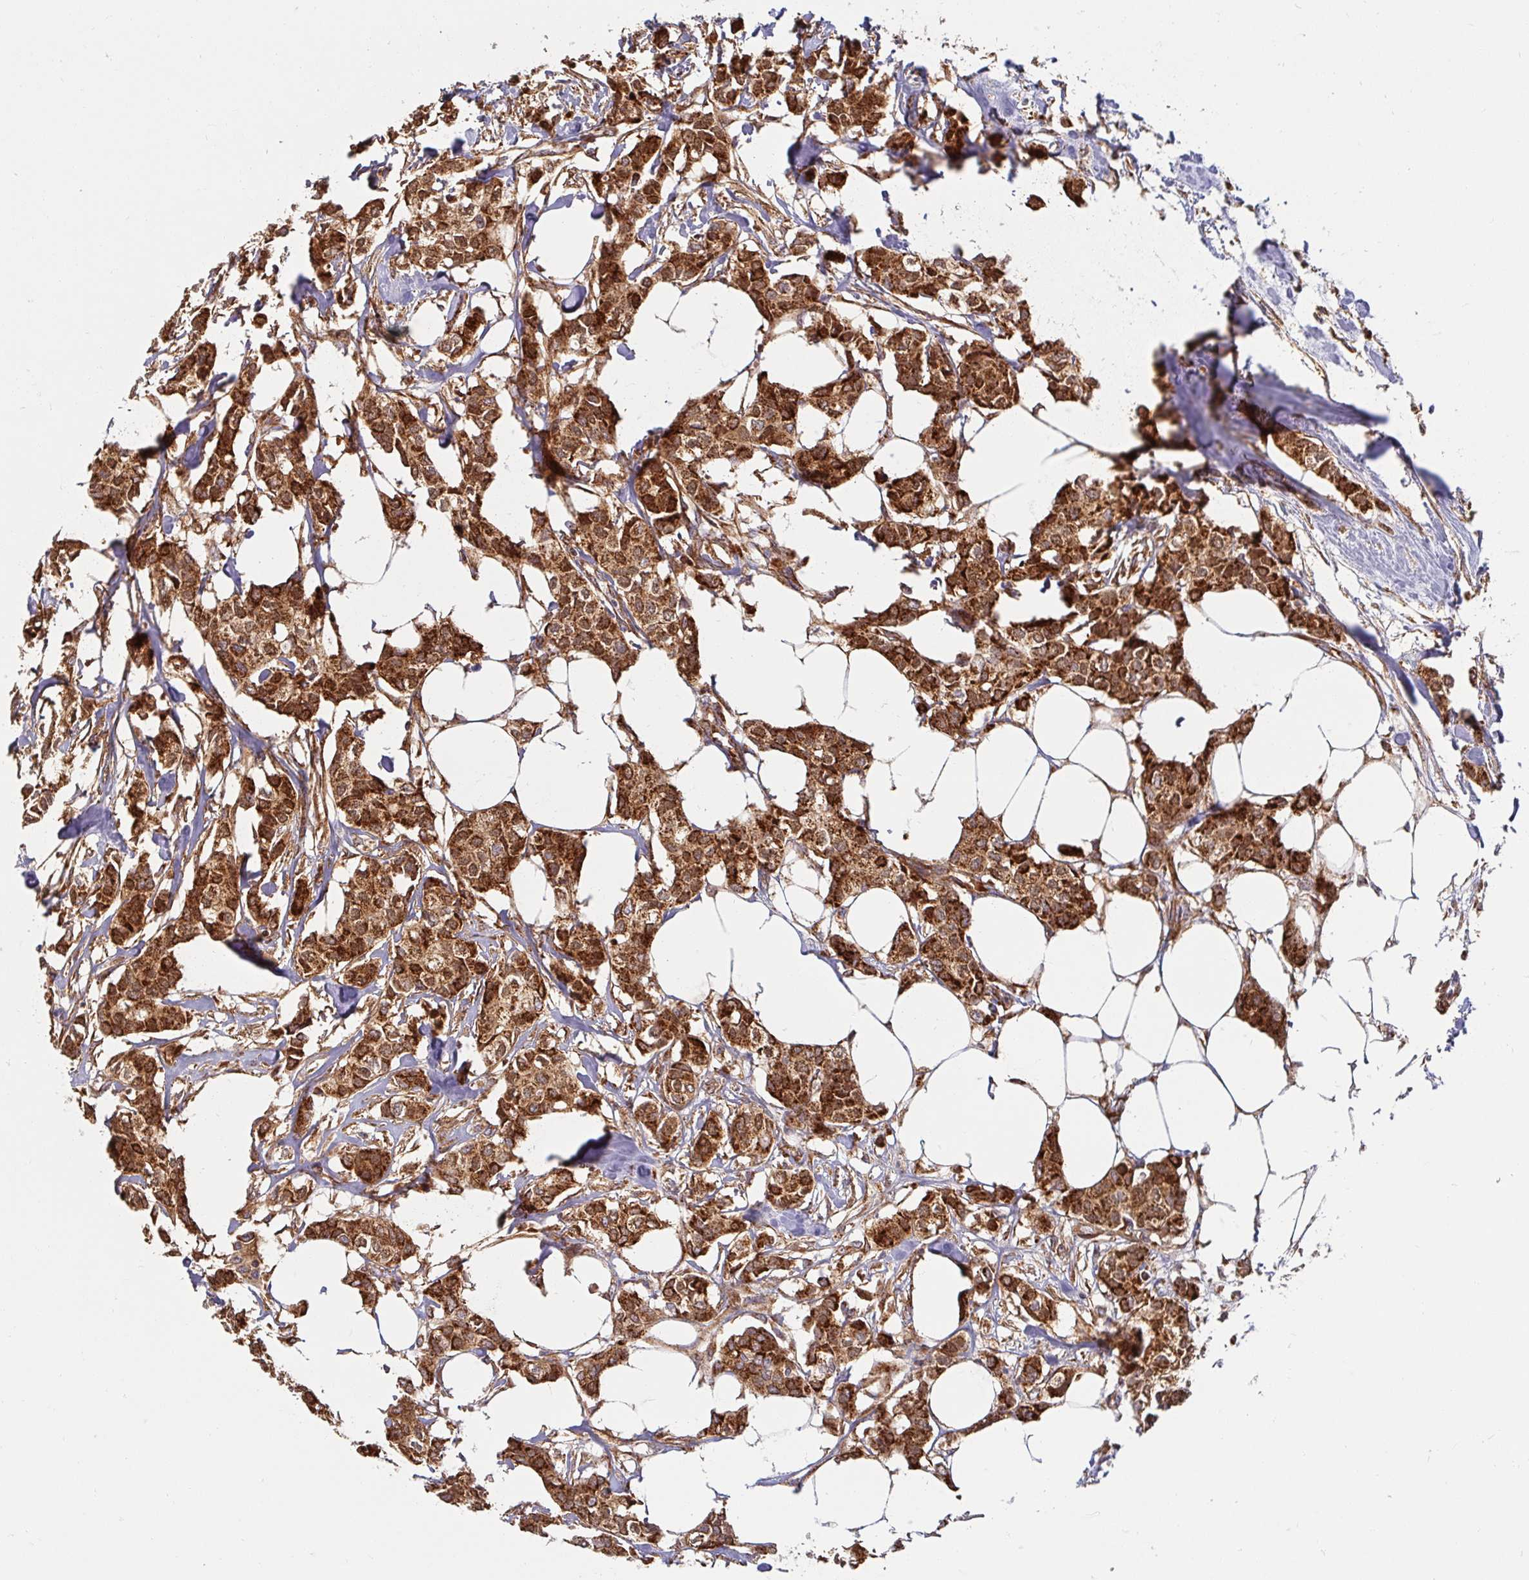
{"staining": {"intensity": "strong", "quantity": ">75%", "location": "cytoplasmic/membranous"}, "tissue": "breast cancer", "cell_type": "Tumor cells", "image_type": "cancer", "snomed": [{"axis": "morphology", "description": "Duct carcinoma"}, {"axis": "topography", "description": "Breast"}], "caption": "Protein staining of breast cancer tissue exhibits strong cytoplasmic/membranous staining in about >75% of tumor cells.", "gene": "BTF3", "patient": {"sex": "female", "age": 62}}